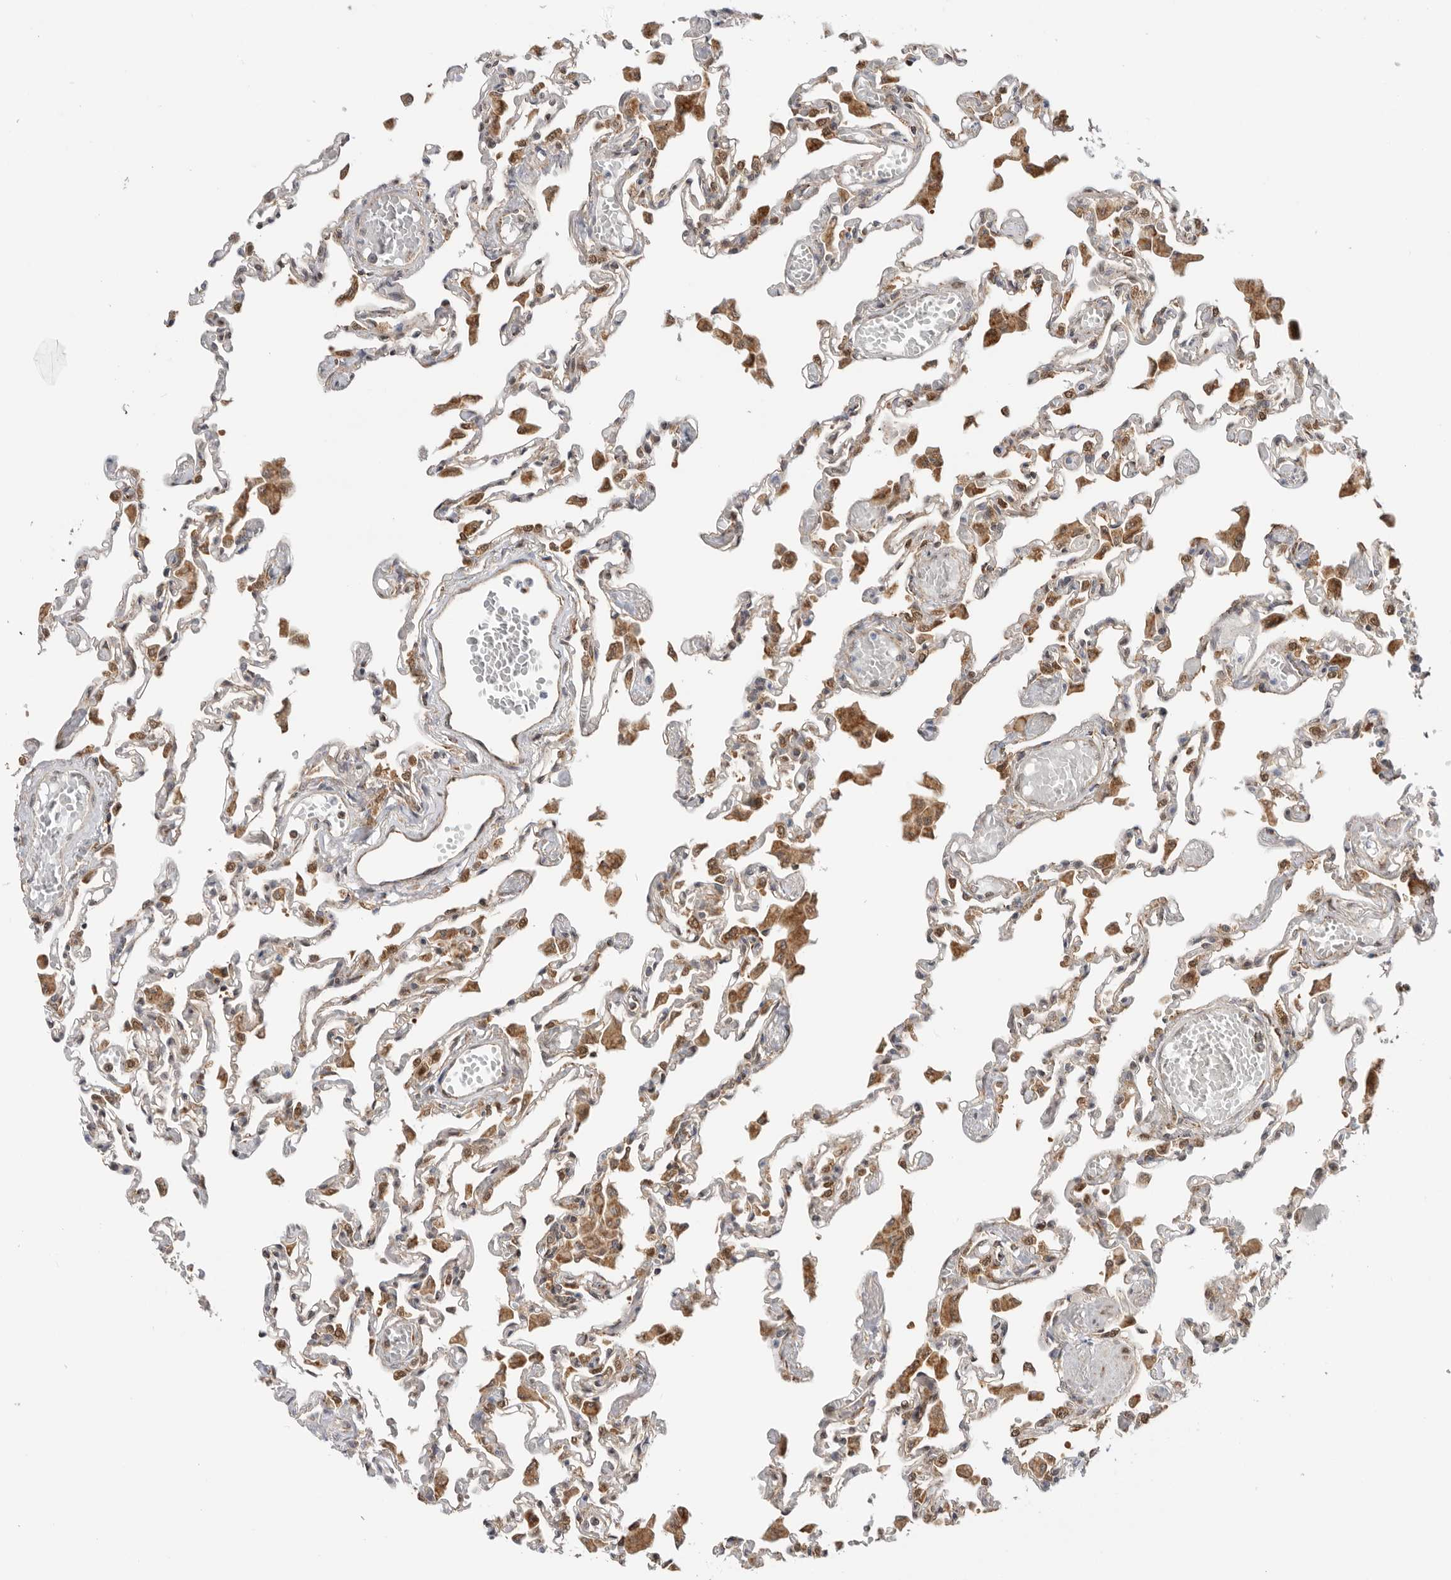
{"staining": {"intensity": "moderate", "quantity": "25%-75%", "location": "cytoplasmic/membranous,nuclear"}, "tissue": "lung", "cell_type": "Alveolar cells", "image_type": "normal", "snomed": [{"axis": "morphology", "description": "Normal tissue, NOS"}, {"axis": "topography", "description": "Bronchus"}, {"axis": "topography", "description": "Lung"}], "caption": "IHC staining of normal lung, which shows medium levels of moderate cytoplasmic/membranous,nuclear staining in approximately 25%-75% of alveolar cells indicating moderate cytoplasmic/membranous,nuclear protein staining. The staining was performed using DAB (3,3'-diaminobenzidine) (brown) for protein detection and nuclei were counterstained in hematoxylin (blue).", "gene": "DCAF8", "patient": {"sex": "female", "age": 49}}